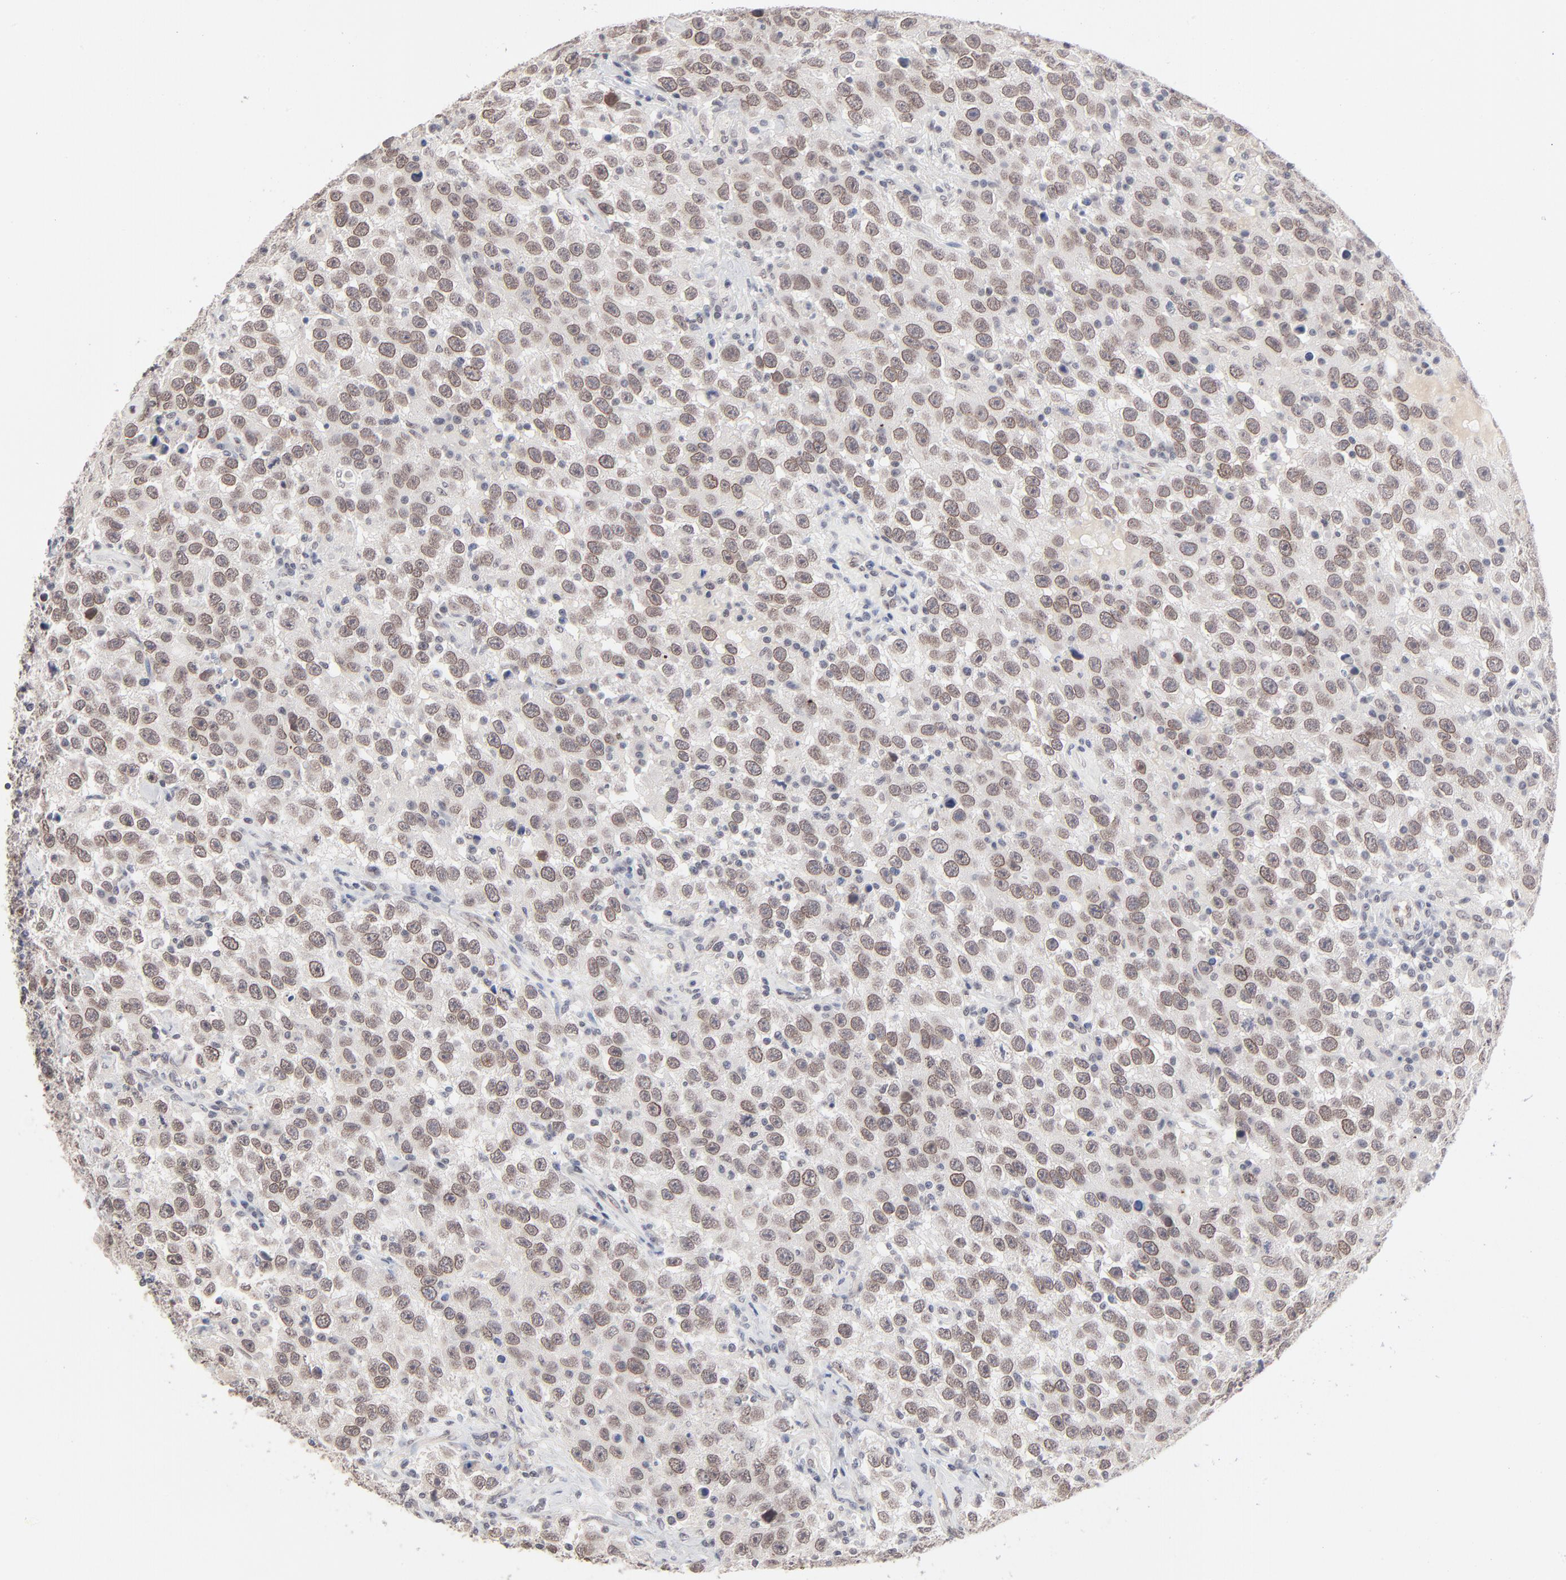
{"staining": {"intensity": "weak", "quantity": ">75%", "location": "cytoplasmic/membranous,nuclear"}, "tissue": "testis cancer", "cell_type": "Tumor cells", "image_type": "cancer", "snomed": [{"axis": "morphology", "description": "Seminoma, NOS"}, {"axis": "topography", "description": "Testis"}], "caption": "Seminoma (testis) was stained to show a protein in brown. There is low levels of weak cytoplasmic/membranous and nuclear positivity in about >75% of tumor cells.", "gene": "MBIP", "patient": {"sex": "male", "age": 41}}